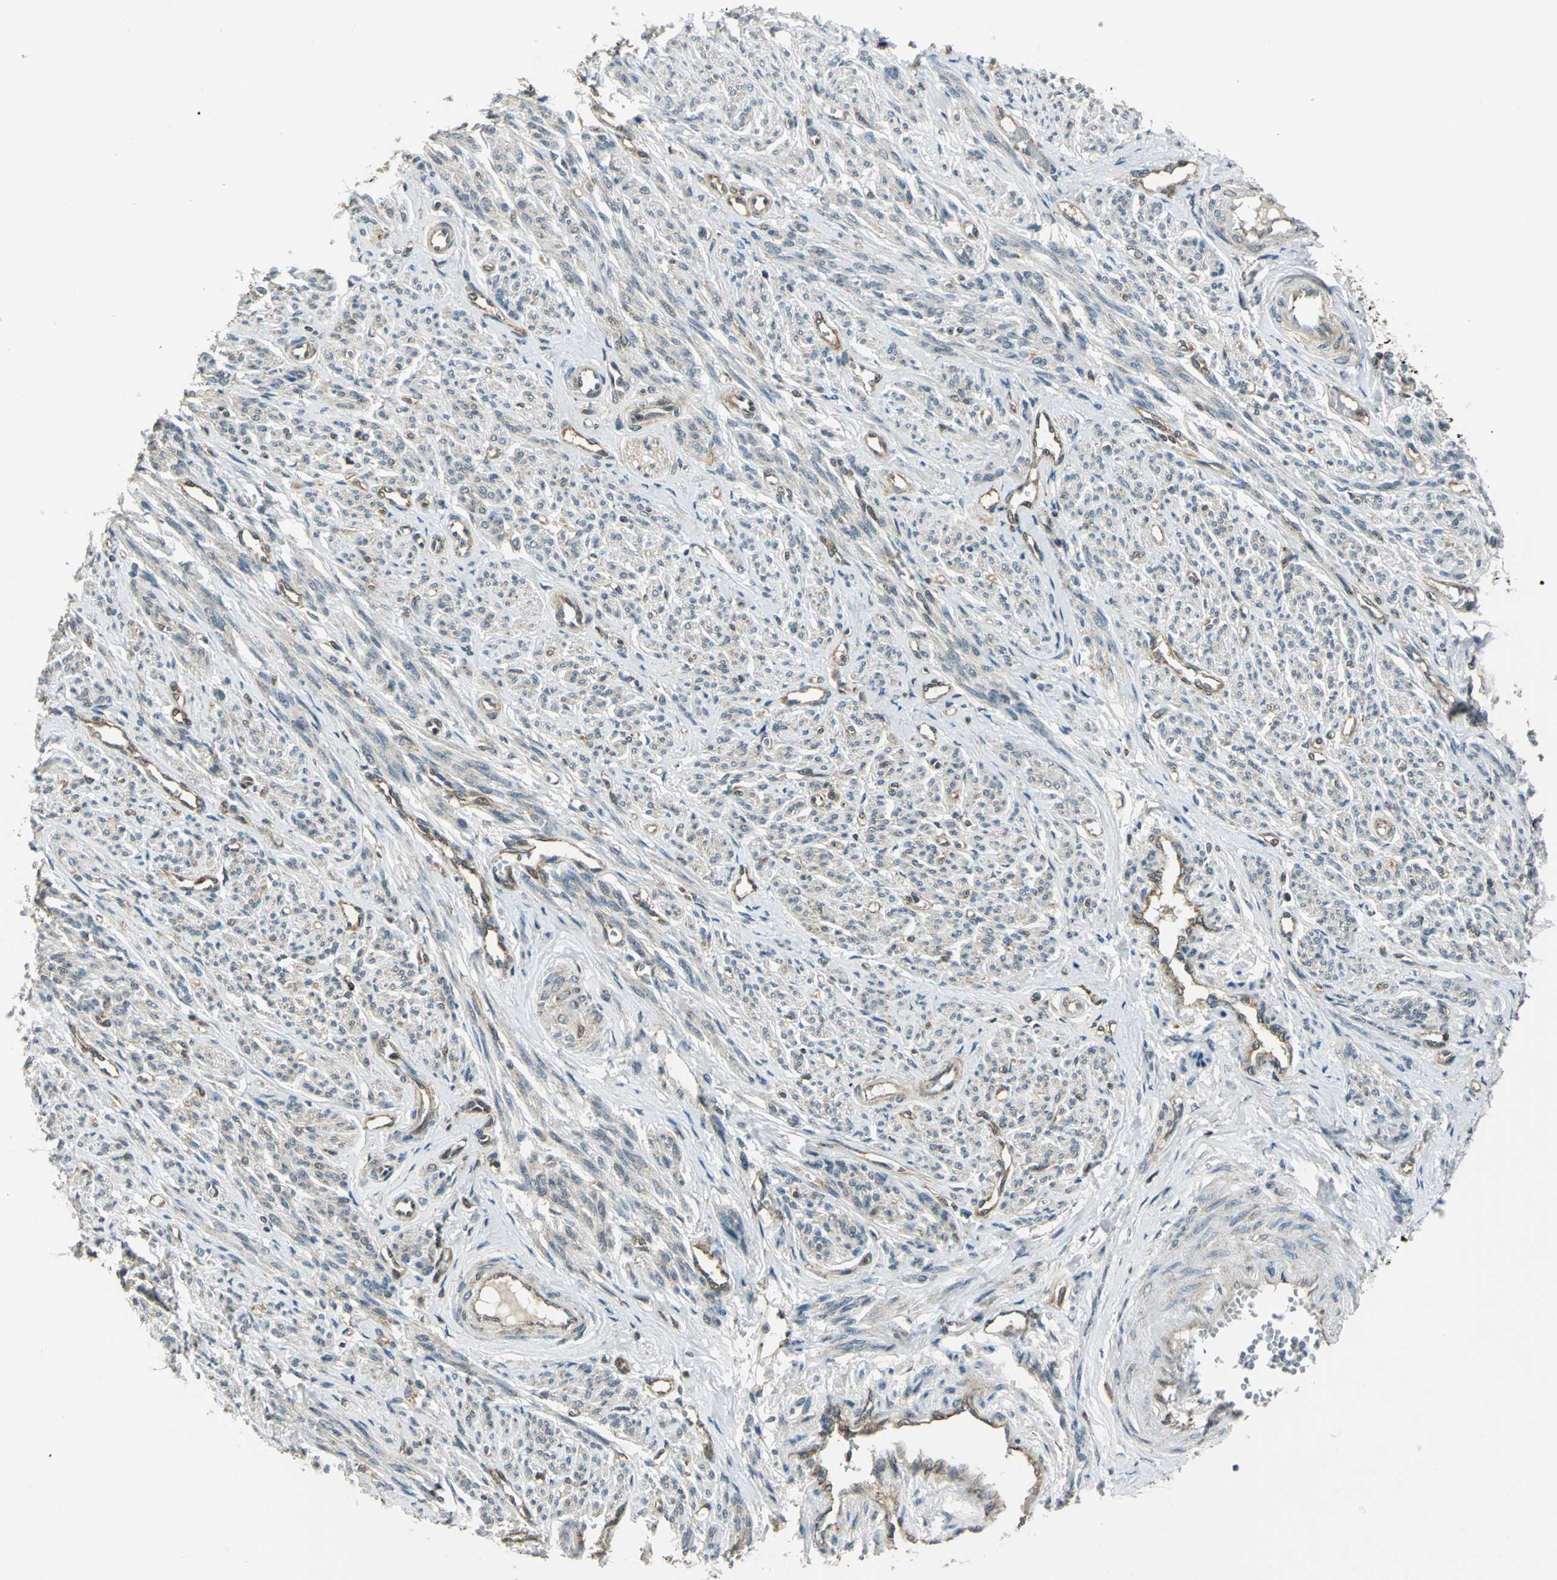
{"staining": {"intensity": "weak", "quantity": ">75%", "location": "cytoplasmic/membranous"}, "tissue": "smooth muscle", "cell_type": "Smooth muscle cells", "image_type": "normal", "snomed": [{"axis": "morphology", "description": "Normal tissue, NOS"}, {"axis": "topography", "description": "Smooth muscle"}], "caption": "This is an image of IHC staining of unremarkable smooth muscle, which shows weak staining in the cytoplasmic/membranous of smooth muscle cells.", "gene": "NUDT2", "patient": {"sex": "female", "age": 65}}